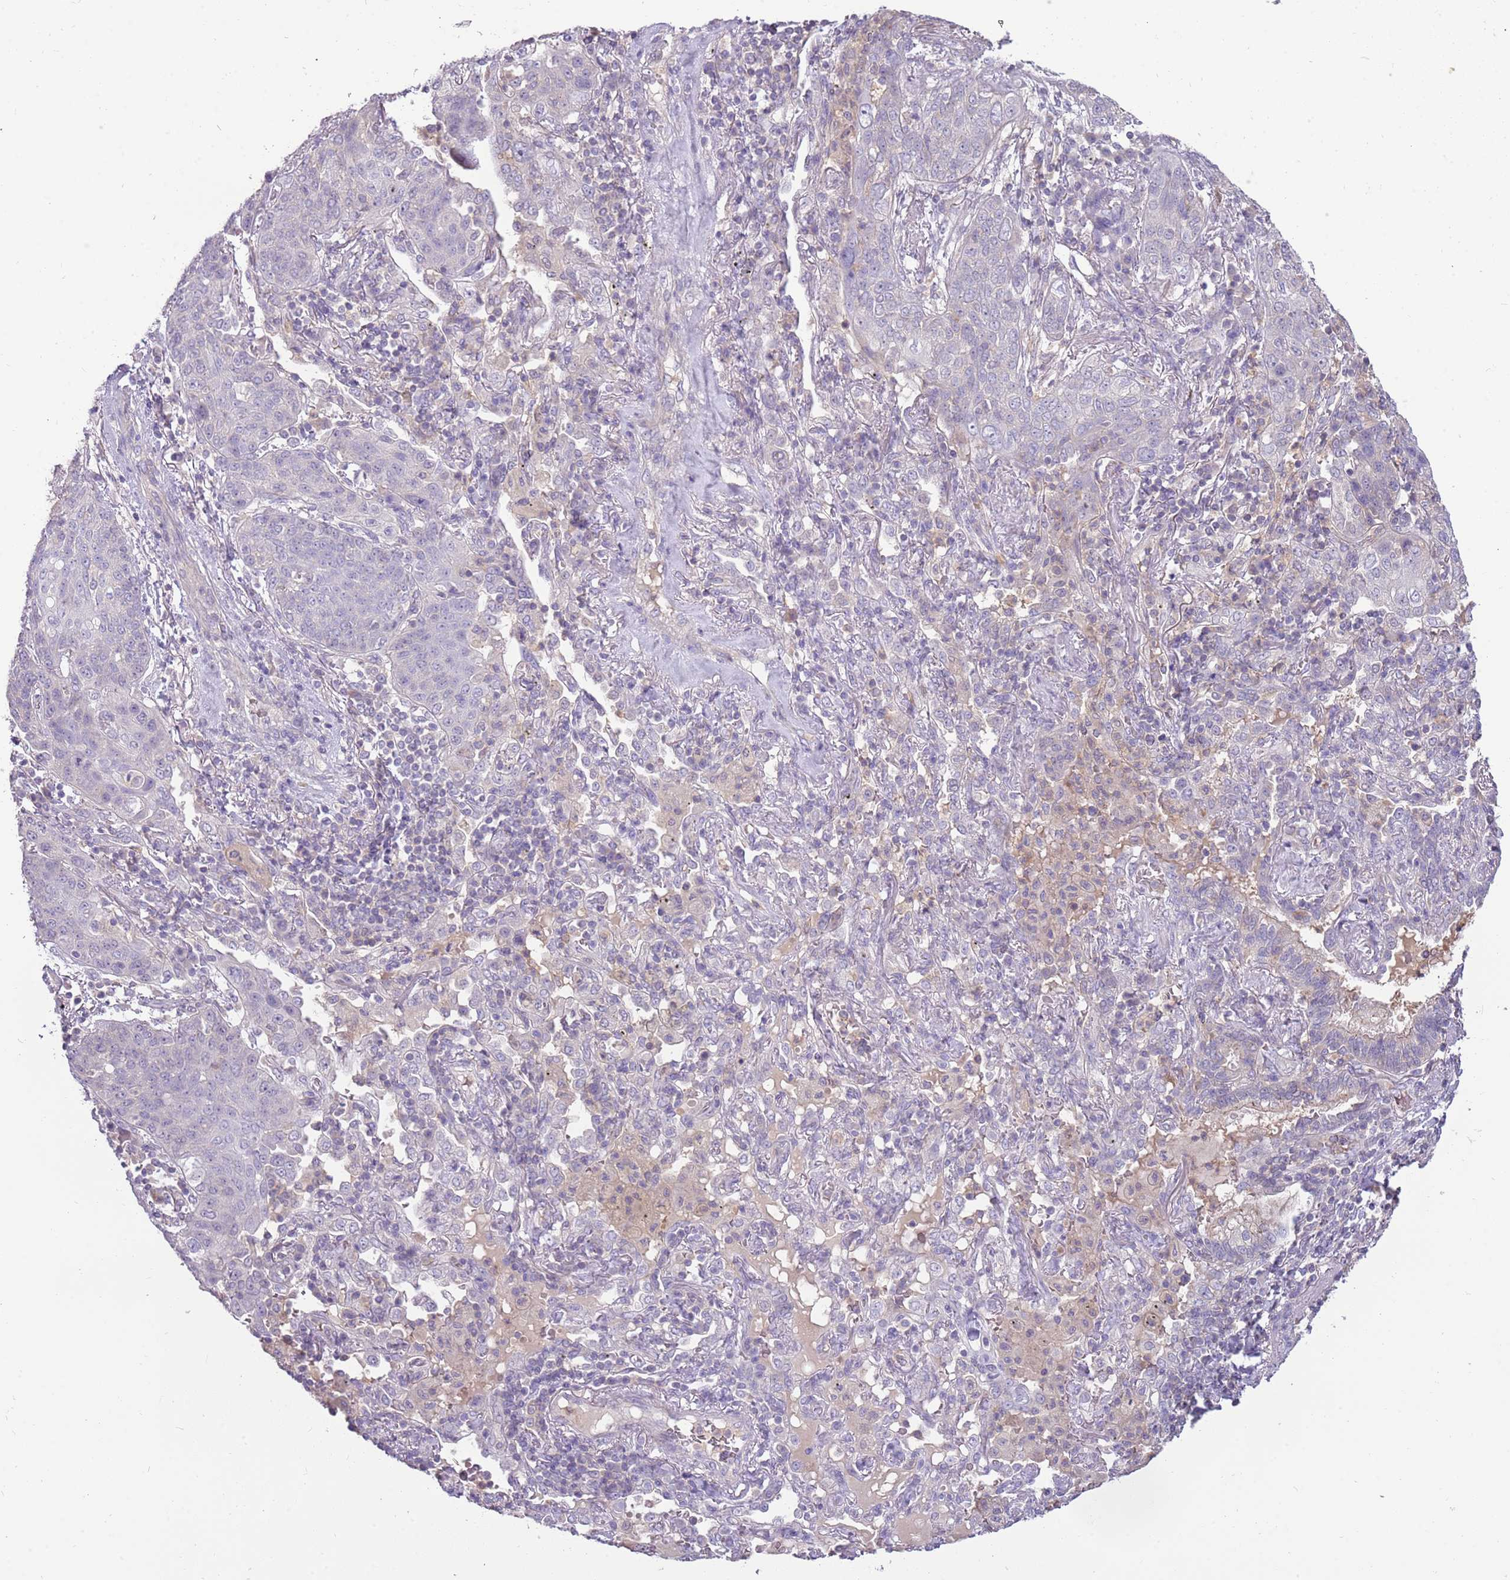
{"staining": {"intensity": "negative", "quantity": "none", "location": "none"}, "tissue": "lung cancer", "cell_type": "Tumor cells", "image_type": "cancer", "snomed": [{"axis": "morphology", "description": "Squamous cell carcinoma, NOS"}, {"axis": "topography", "description": "Lung"}], "caption": "The histopathology image demonstrates no staining of tumor cells in squamous cell carcinoma (lung).", "gene": "ARHGAP5", "patient": {"sex": "female", "age": 70}}